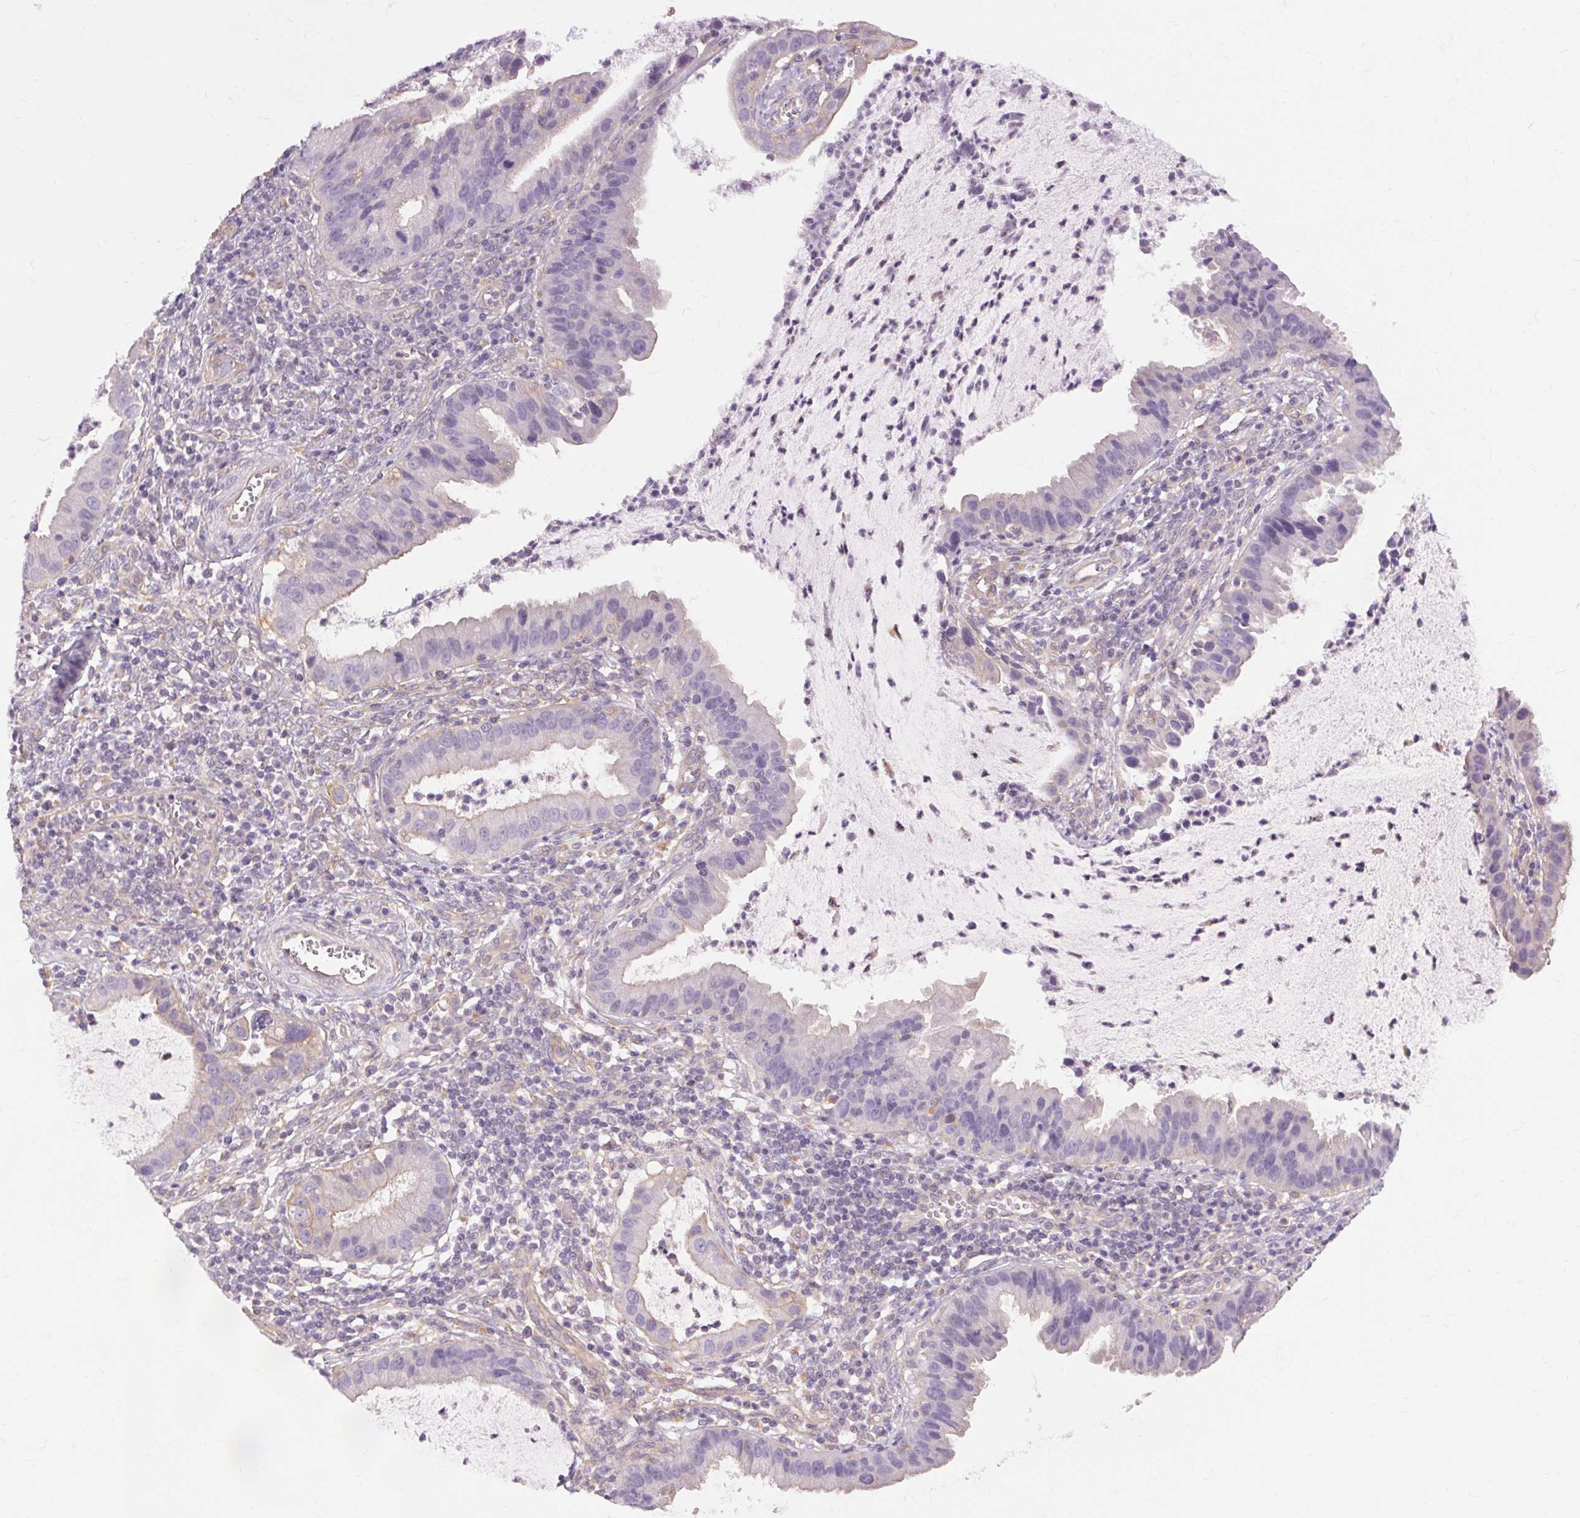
{"staining": {"intensity": "weak", "quantity": "<25%", "location": "cytoplasmic/membranous"}, "tissue": "cervical cancer", "cell_type": "Tumor cells", "image_type": "cancer", "snomed": [{"axis": "morphology", "description": "Adenocarcinoma, NOS"}, {"axis": "topography", "description": "Cervix"}], "caption": "Tumor cells show no significant staining in cervical cancer (adenocarcinoma).", "gene": "TM6SF1", "patient": {"sex": "female", "age": 34}}